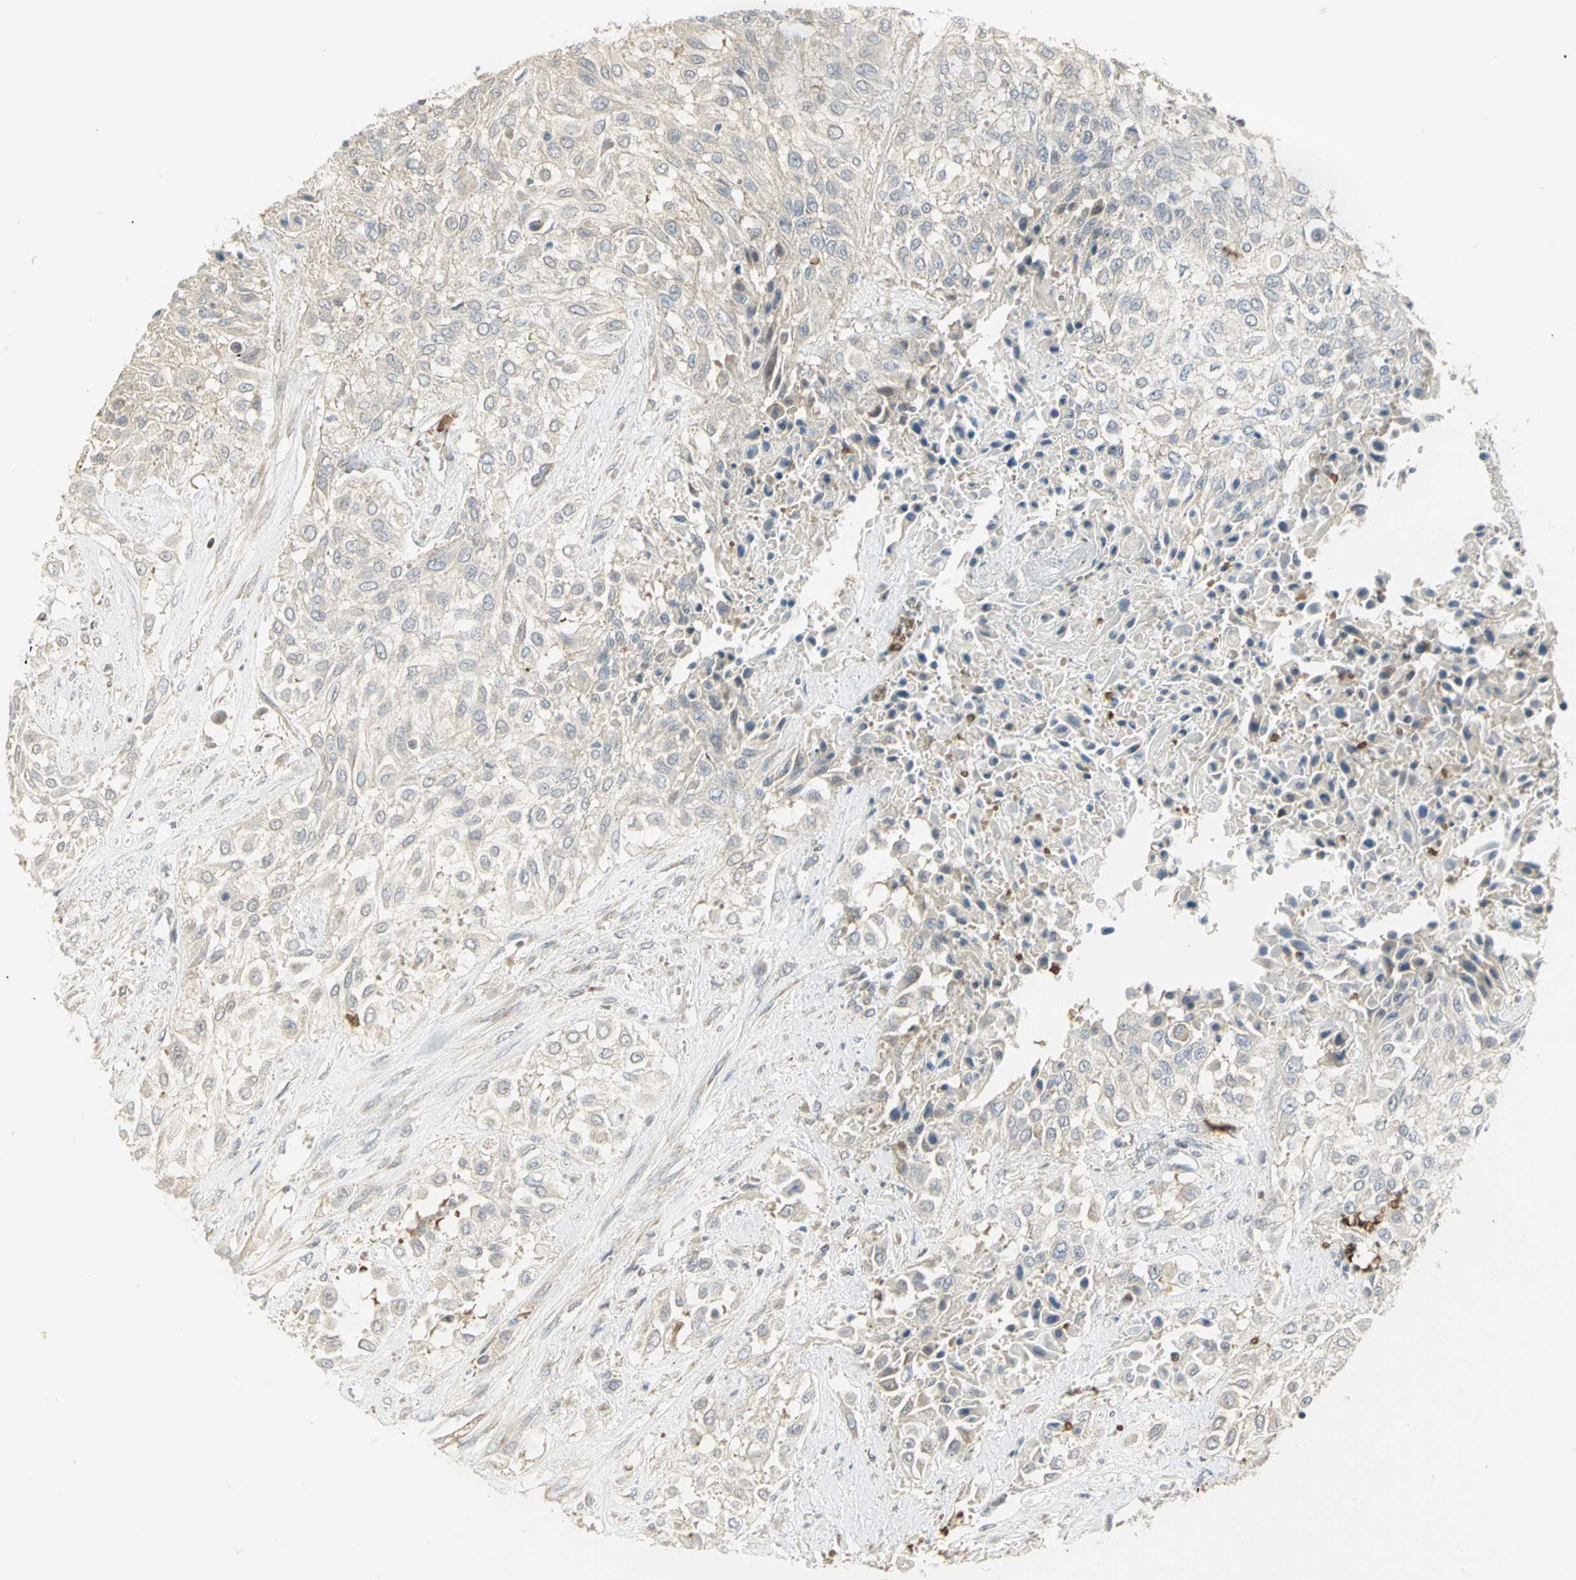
{"staining": {"intensity": "negative", "quantity": "none", "location": "none"}, "tissue": "urothelial cancer", "cell_type": "Tumor cells", "image_type": "cancer", "snomed": [{"axis": "morphology", "description": "Urothelial carcinoma, High grade"}, {"axis": "topography", "description": "Urinary bladder"}], "caption": "Human urothelial cancer stained for a protein using IHC displays no staining in tumor cells.", "gene": "ANK1", "patient": {"sex": "male", "age": 57}}